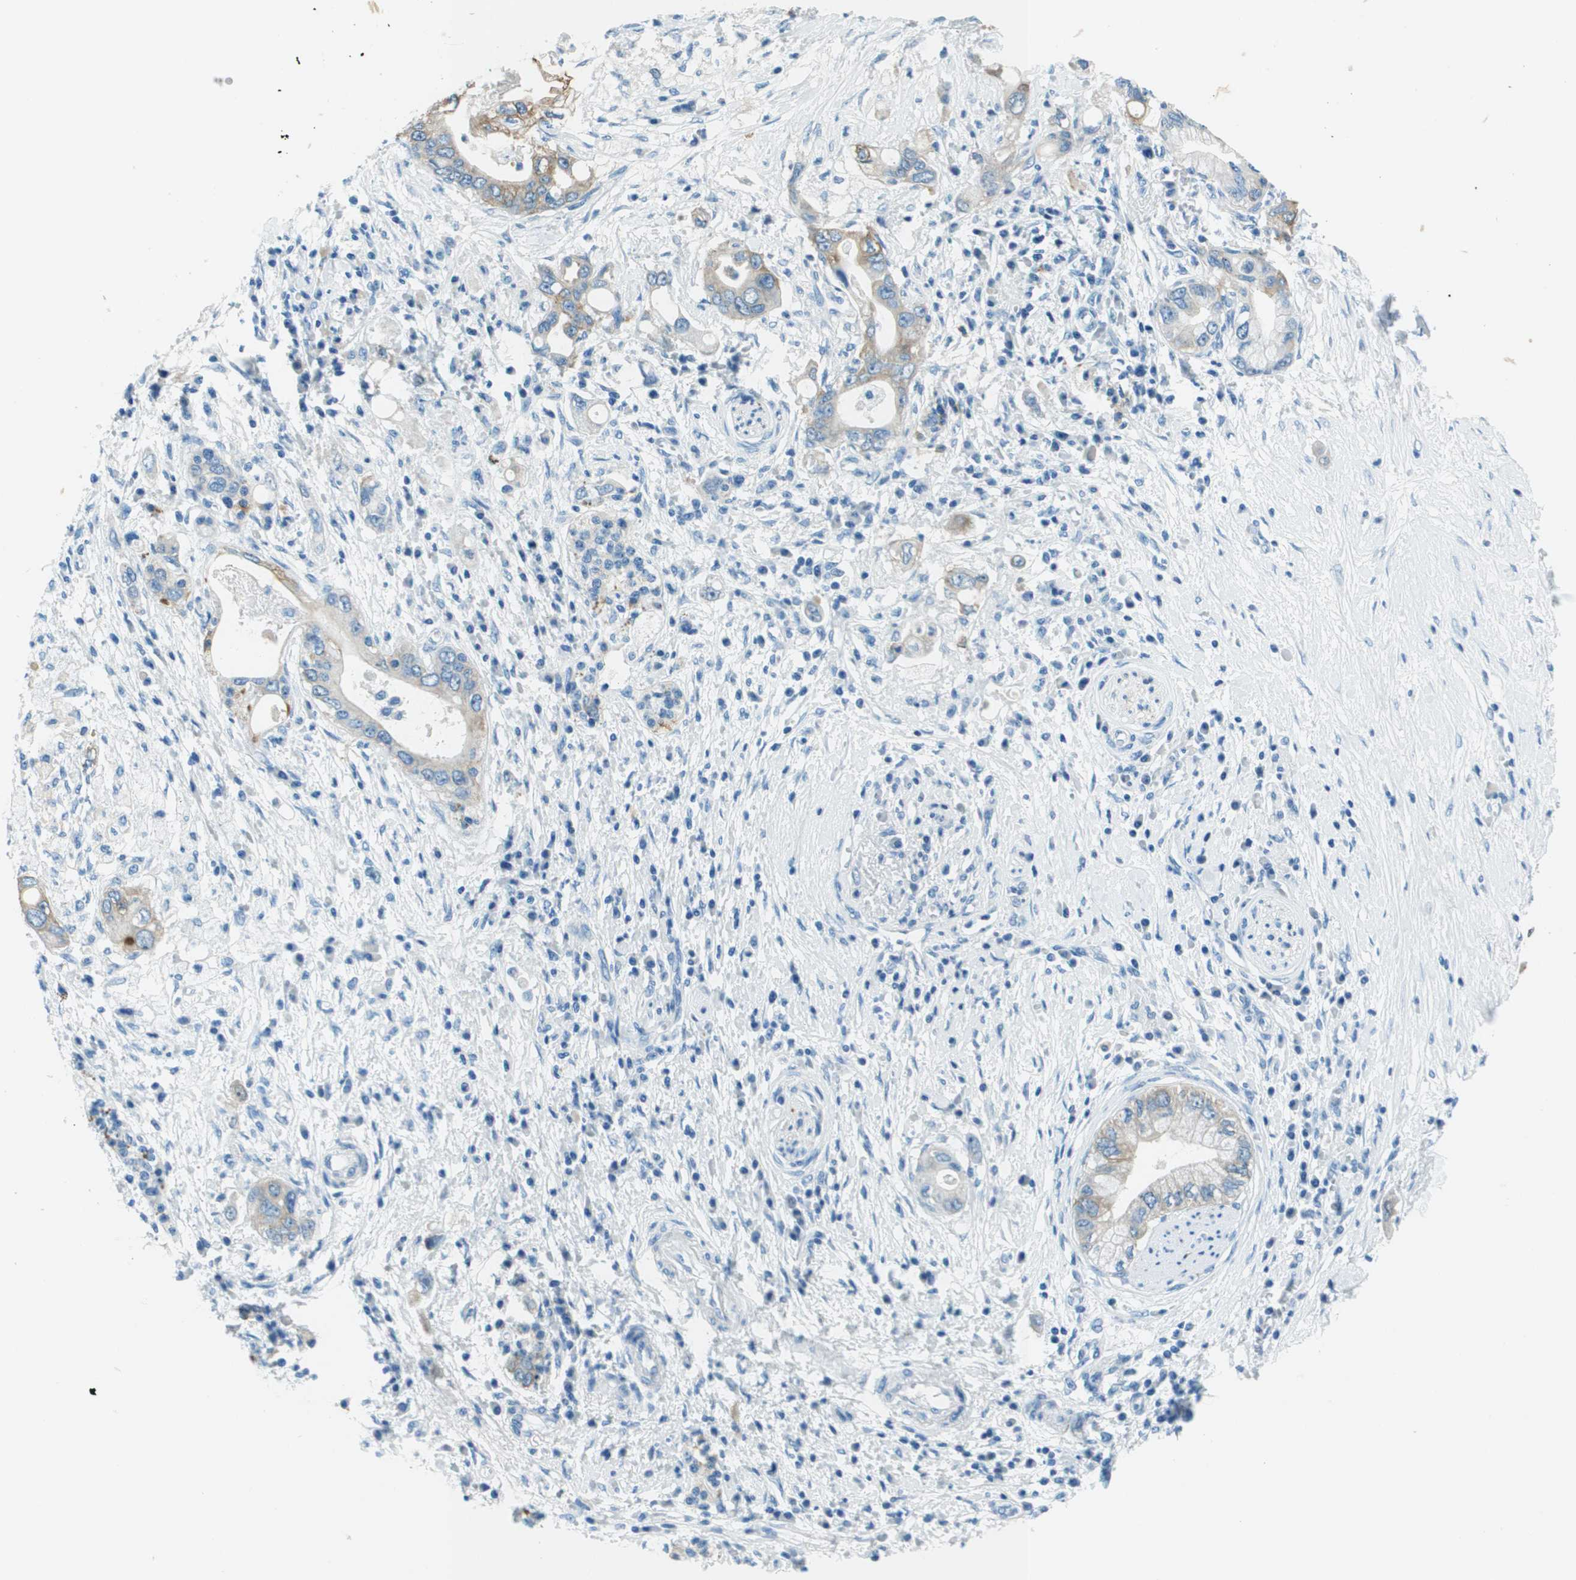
{"staining": {"intensity": "moderate", "quantity": "25%-75%", "location": "cytoplasmic/membranous"}, "tissue": "pancreatic cancer", "cell_type": "Tumor cells", "image_type": "cancer", "snomed": [{"axis": "morphology", "description": "Adenocarcinoma, NOS"}, {"axis": "topography", "description": "Pancreas"}], "caption": "This image demonstrates immunohistochemistry staining of adenocarcinoma (pancreatic), with medium moderate cytoplasmic/membranous staining in about 25%-75% of tumor cells.", "gene": "SLC16A10", "patient": {"sex": "female", "age": 73}}